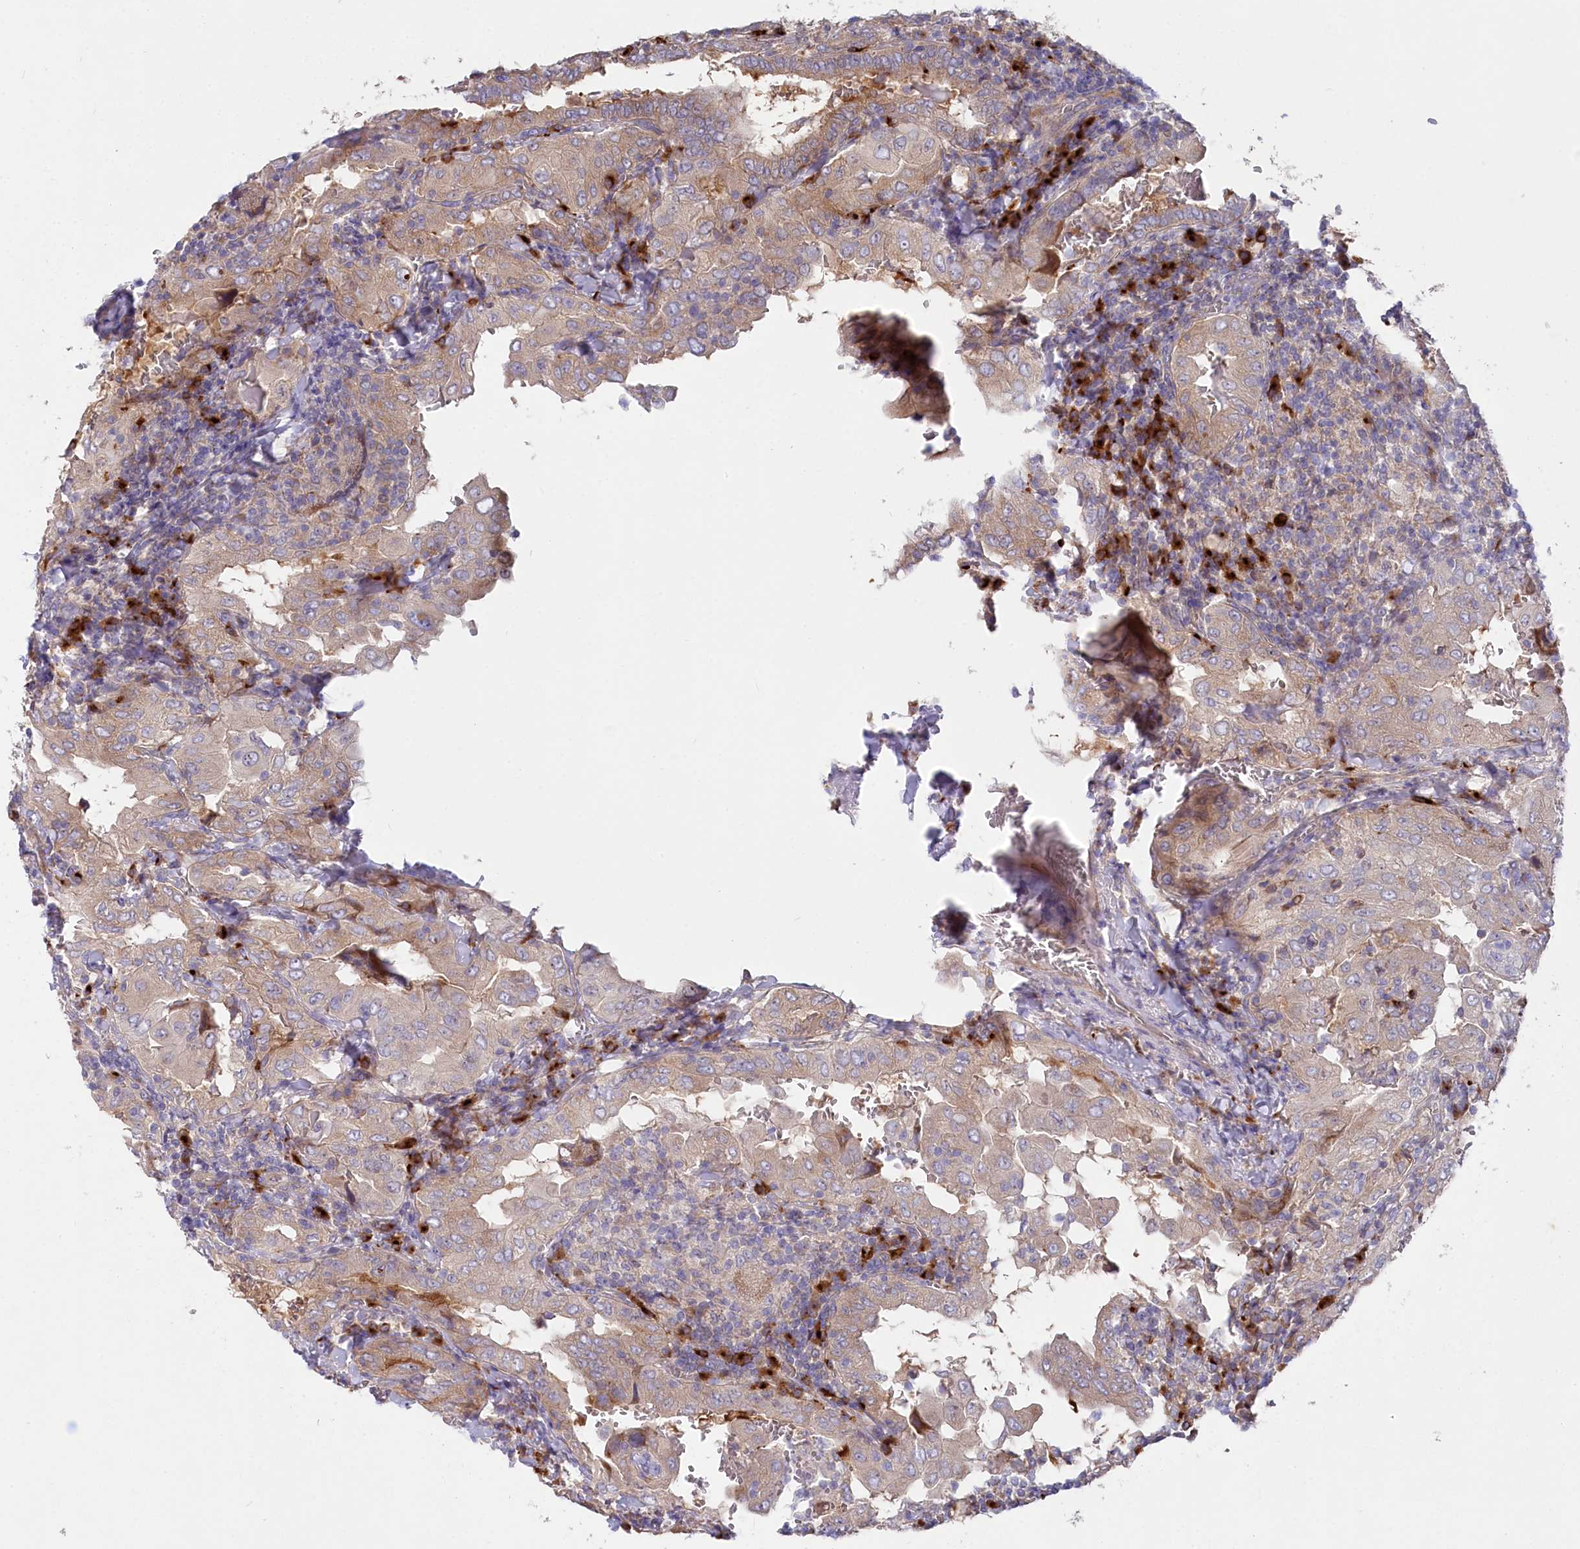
{"staining": {"intensity": "moderate", "quantity": "25%-75%", "location": "cytoplasmic/membranous"}, "tissue": "thyroid cancer", "cell_type": "Tumor cells", "image_type": "cancer", "snomed": [{"axis": "morphology", "description": "Papillary adenocarcinoma, NOS"}, {"axis": "topography", "description": "Thyroid gland"}], "caption": "Immunohistochemical staining of papillary adenocarcinoma (thyroid) shows moderate cytoplasmic/membranous protein staining in approximately 25%-75% of tumor cells. Using DAB (brown) and hematoxylin (blue) stains, captured at high magnification using brightfield microscopy.", "gene": "POGLUT1", "patient": {"sex": "female", "age": 72}}